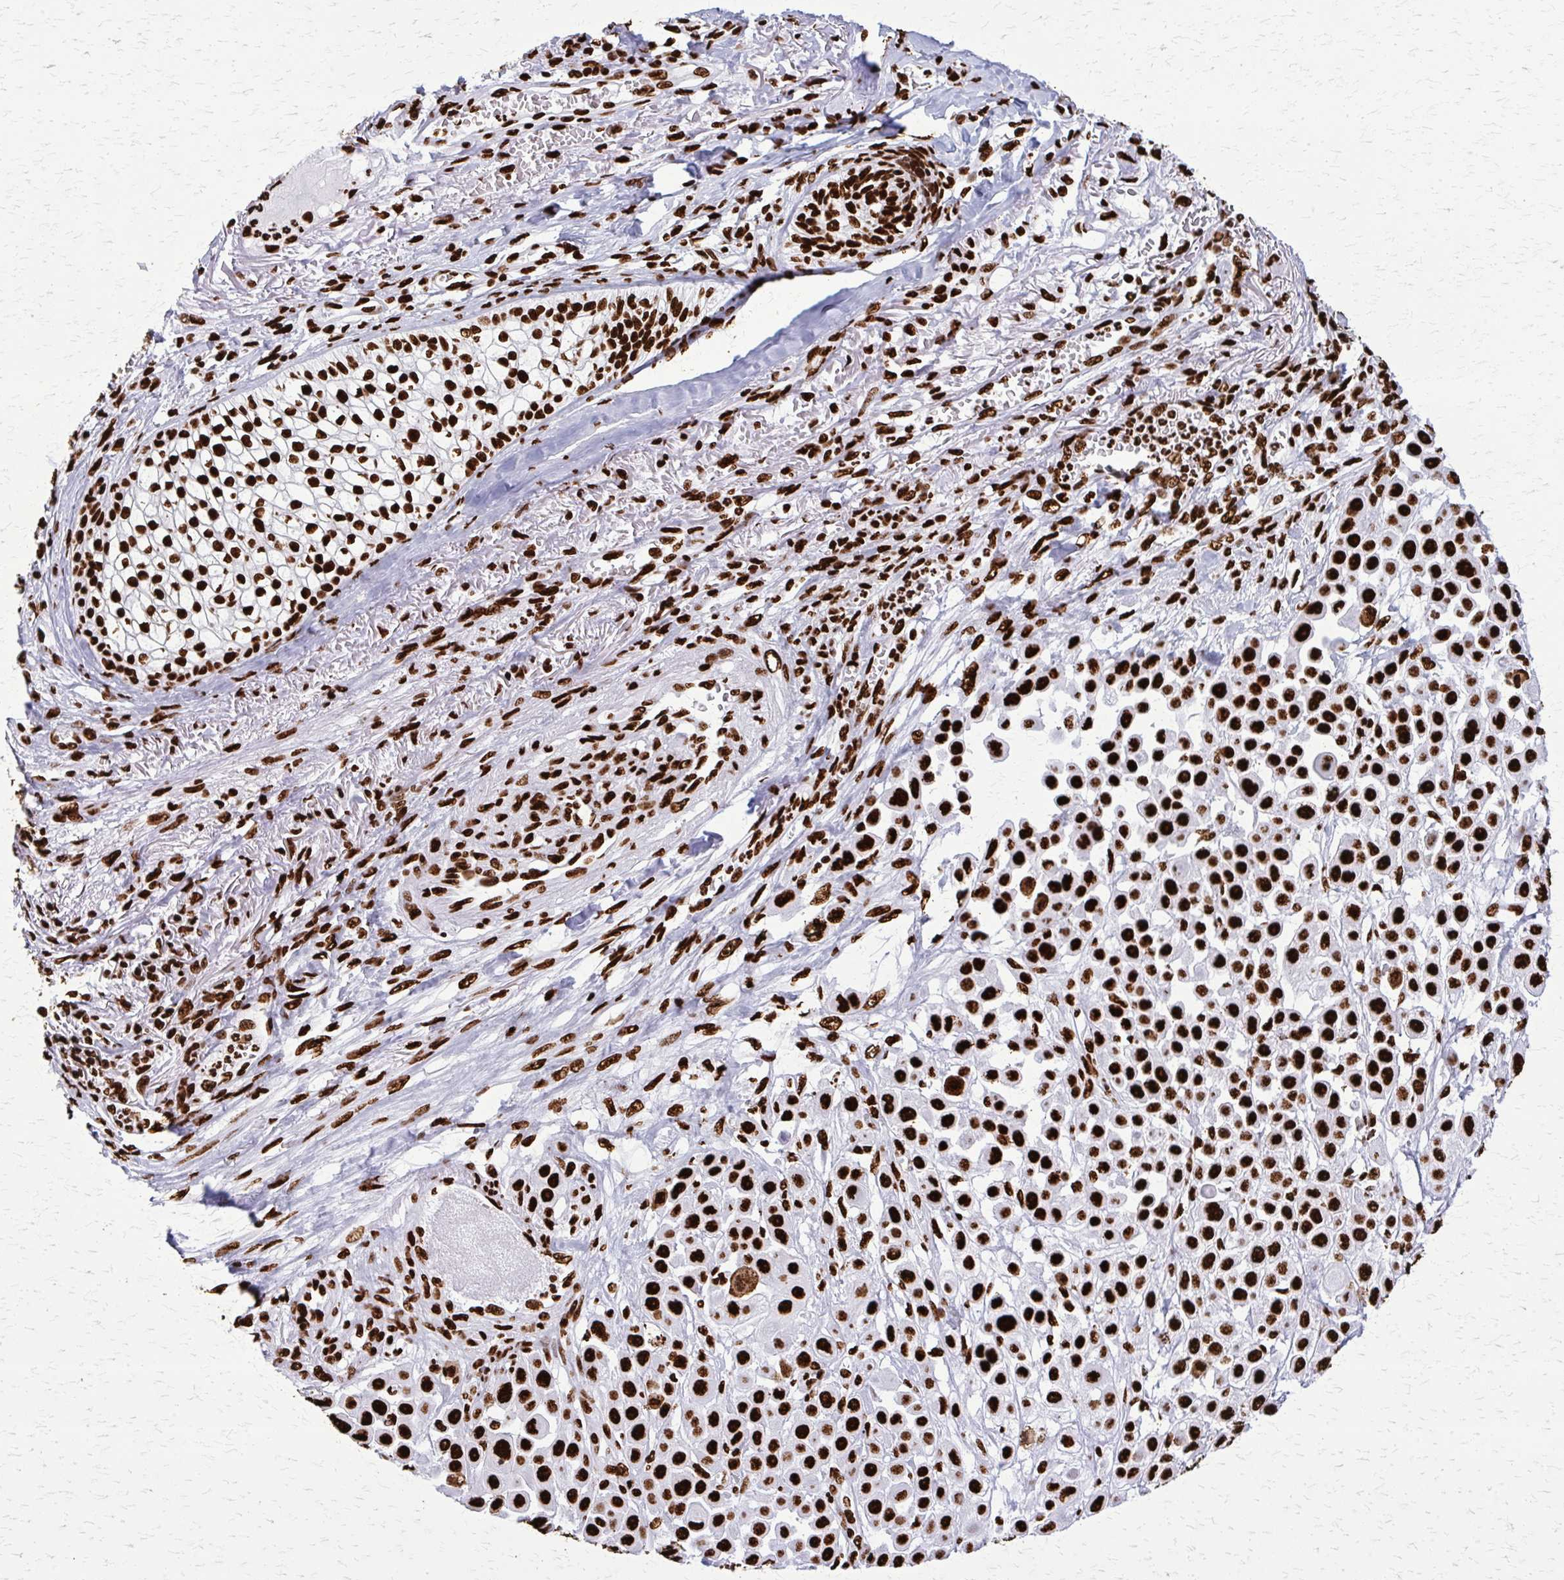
{"staining": {"intensity": "strong", "quantity": ">75%", "location": "nuclear"}, "tissue": "skin cancer", "cell_type": "Tumor cells", "image_type": "cancer", "snomed": [{"axis": "morphology", "description": "Squamous cell carcinoma, NOS"}, {"axis": "topography", "description": "Skin"}], "caption": "Protein staining by immunohistochemistry exhibits strong nuclear positivity in about >75% of tumor cells in skin cancer.", "gene": "SFPQ", "patient": {"sex": "male", "age": 67}}